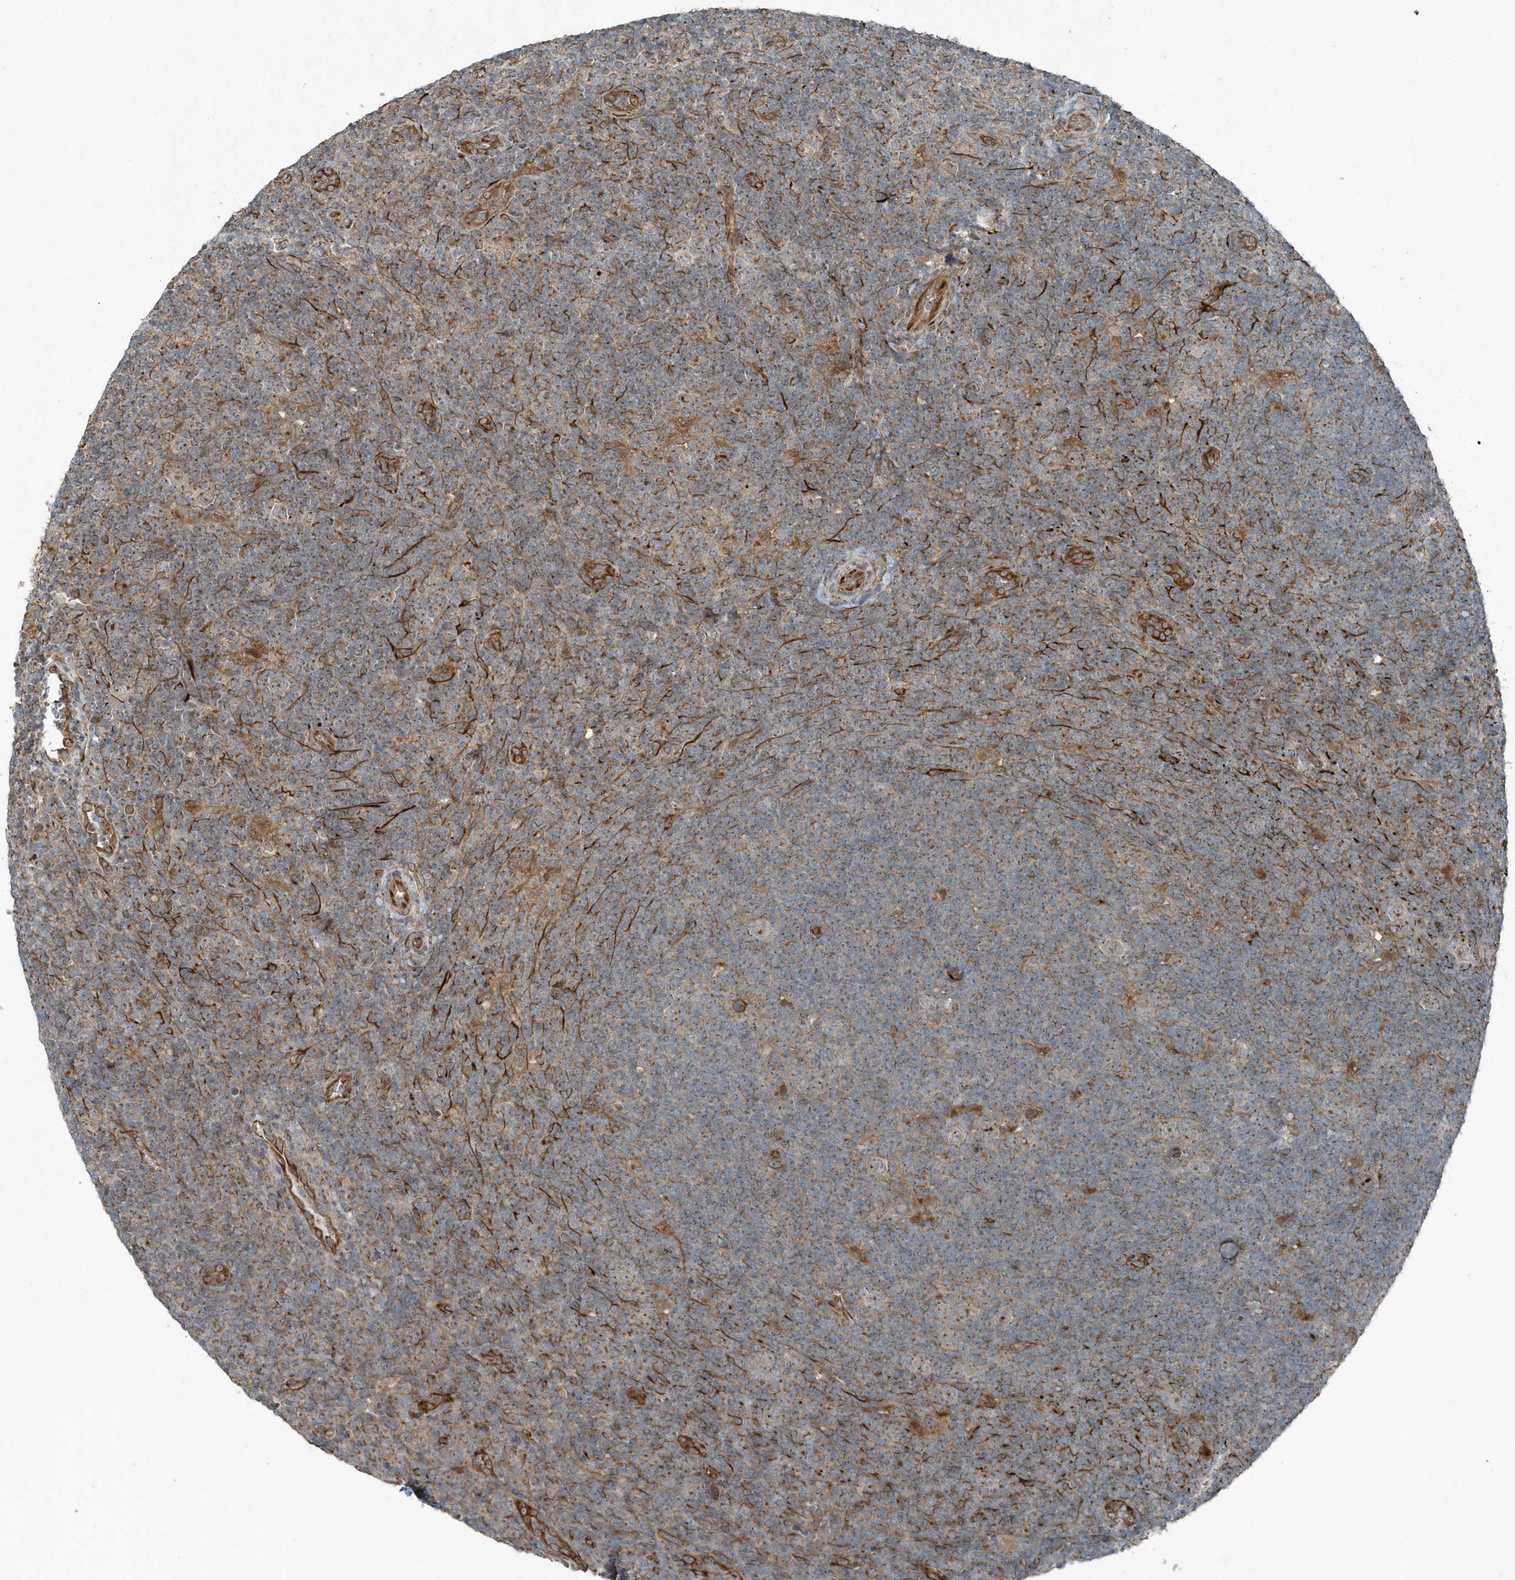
{"staining": {"intensity": "negative", "quantity": "none", "location": "none"}, "tissue": "lymphoma", "cell_type": "Tumor cells", "image_type": "cancer", "snomed": [{"axis": "morphology", "description": "Hodgkin's disease, NOS"}, {"axis": "topography", "description": "Lymph node"}], "caption": "This is a micrograph of immunohistochemistry staining of lymphoma, which shows no positivity in tumor cells. (Brightfield microscopy of DAB (3,3'-diaminobenzidine) immunohistochemistry (IHC) at high magnification).", "gene": "GCC2", "patient": {"sex": "female", "age": 57}}